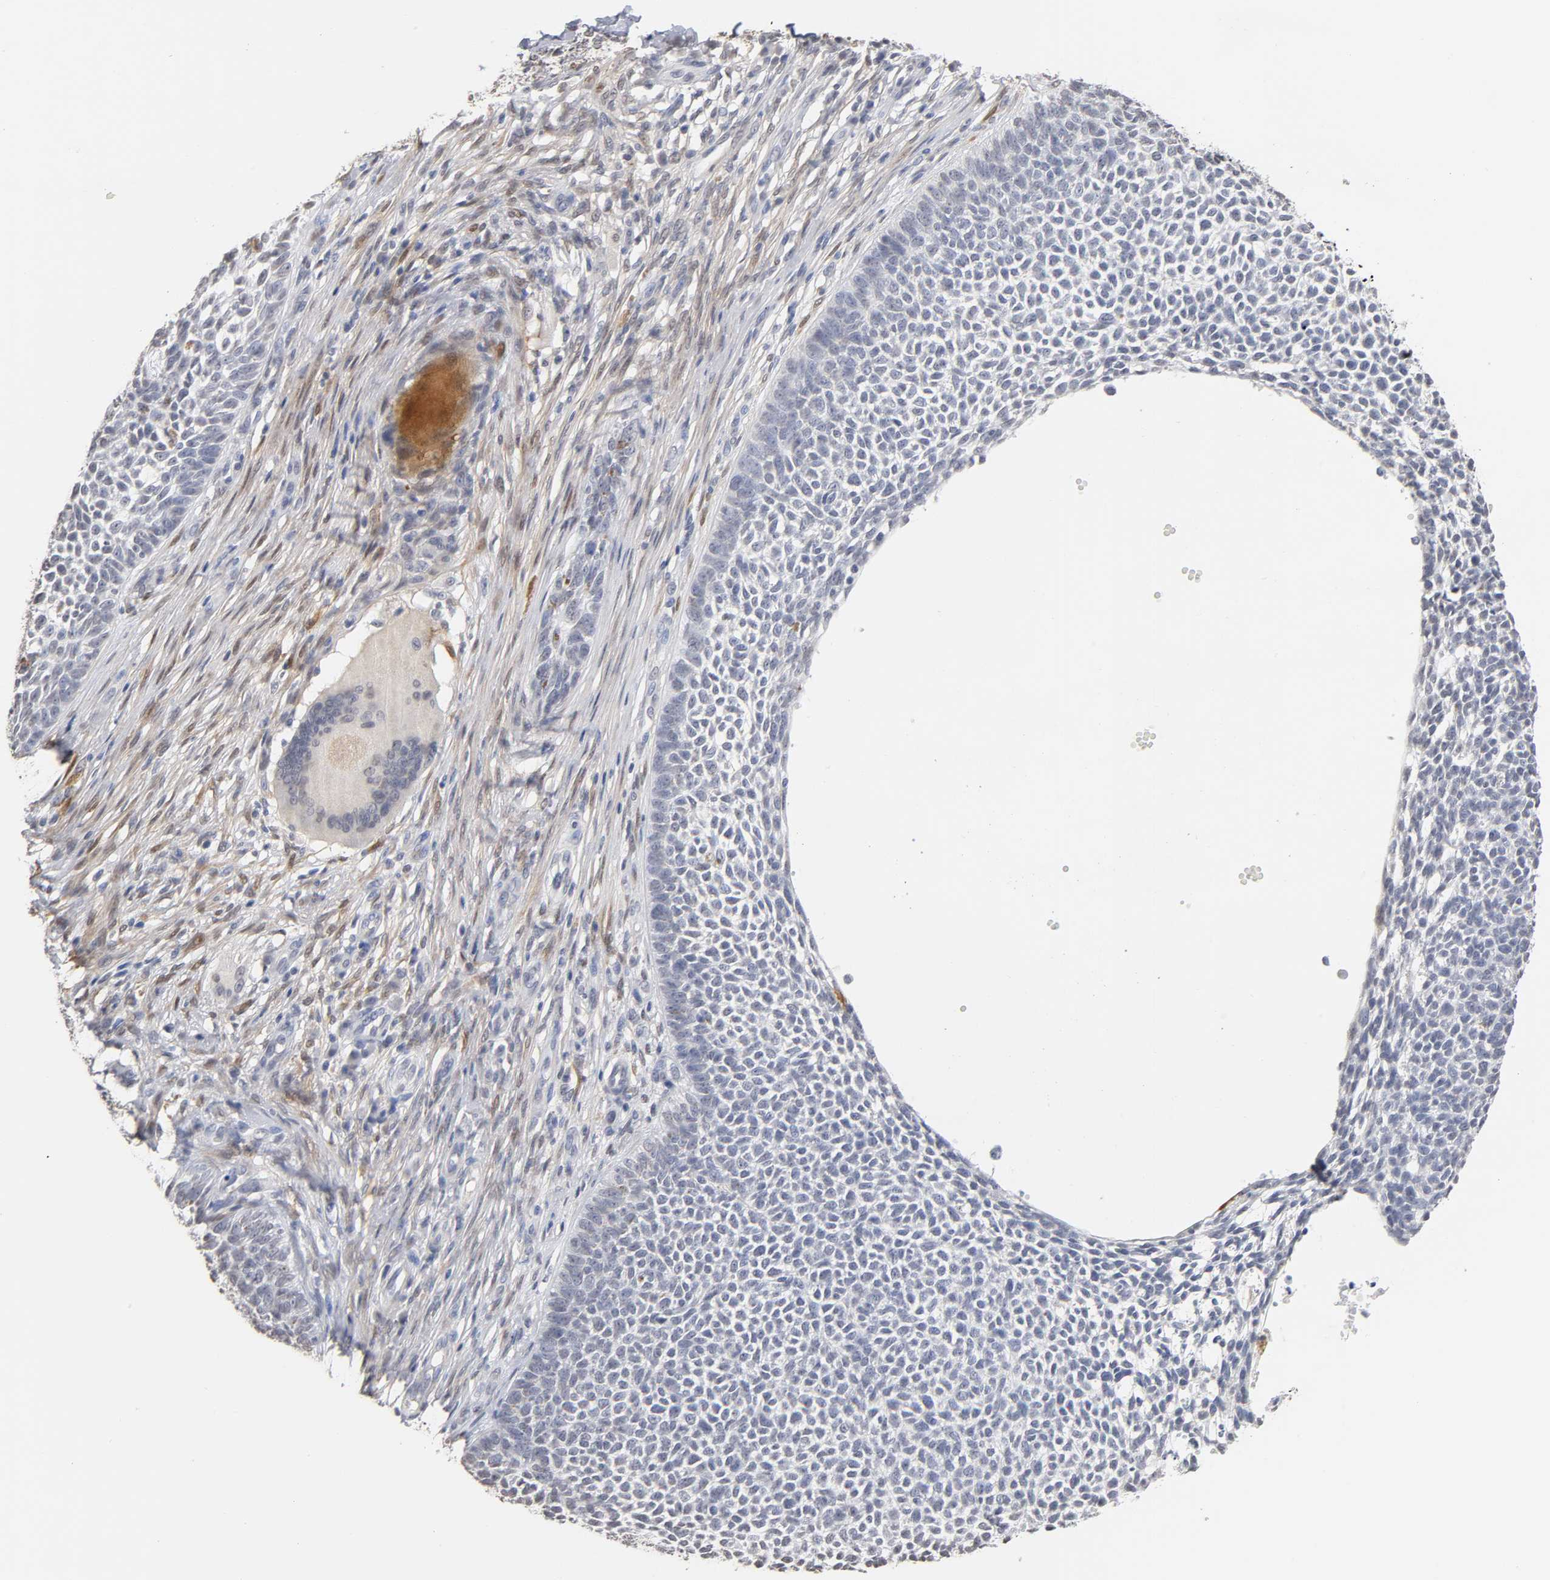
{"staining": {"intensity": "negative", "quantity": "none", "location": "none"}, "tissue": "skin cancer", "cell_type": "Tumor cells", "image_type": "cancer", "snomed": [{"axis": "morphology", "description": "Basal cell carcinoma"}, {"axis": "topography", "description": "Skin"}], "caption": "Immunohistochemistry photomicrograph of neoplastic tissue: human skin cancer stained with DAB exhibits no significant protein expression in tumor cells. Brightfield microscopy of IHC stained with DAB (3,3'-diaminobenzidine) (brown) and hematoxylin (blue), captured at high magnification.", "gene": "CRABP2", "patient": {"sex": "female", "age": 84}}